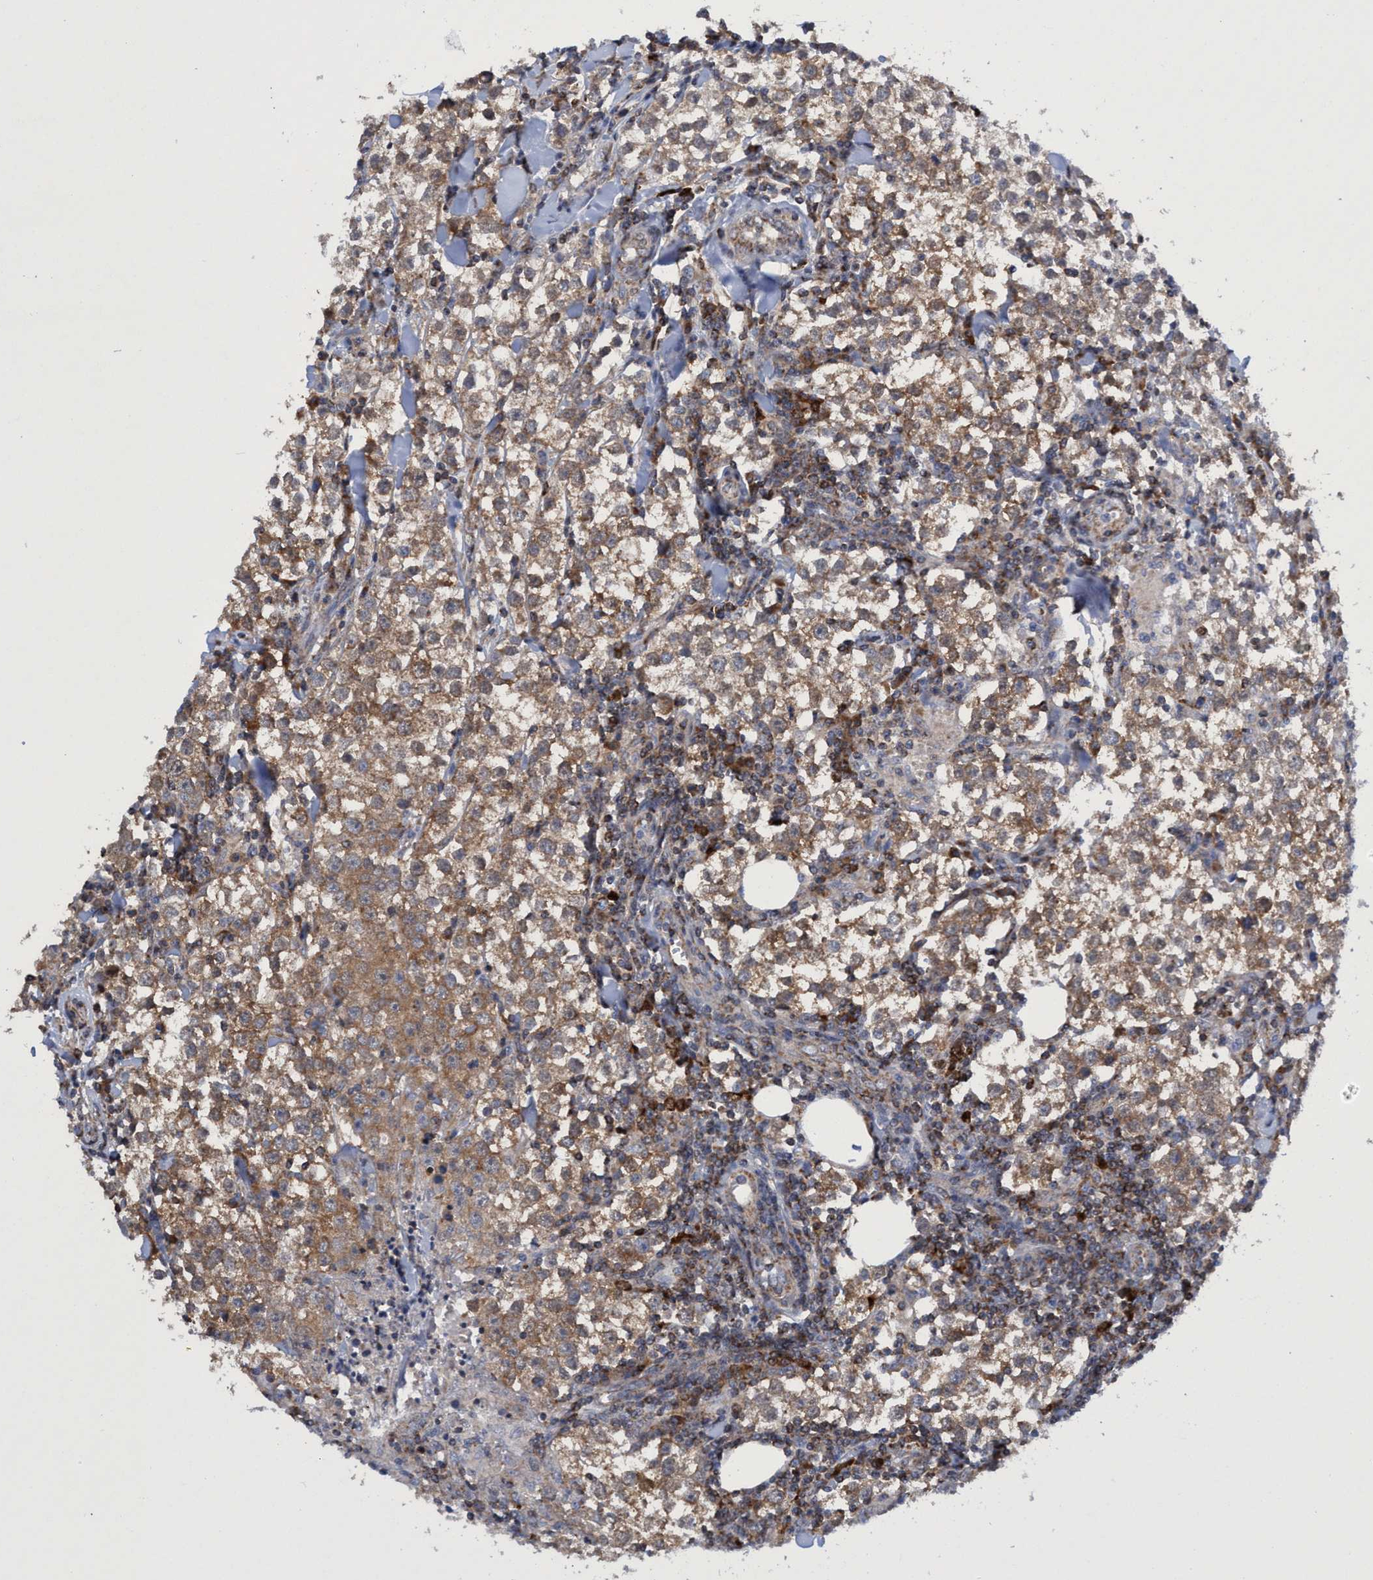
{"staining": {"intensity": "moderate", "quantity": ">75%", "location": "cytoplasmic/membranous"}, "tissue": "testis cancer", "cell_type": "Tumor cells", "image_type": "cancer", "snomed": [{"axis": "morphology", "description": "Seminoma, NOS"}, {"axis": "morphology", "description": "Carcinoma, Embryonal, NOS"}, {"axis": "topography", "description": "Testis"}], "caption": "Brown immunohistochemical staining in embryonal carcinoma (testis) displays moderate cytoplasmic/membranous positivity in approximately >75% of tumor cells.", "gene": "CRYZ", "patient": {"sex": "male", "age": 36}}